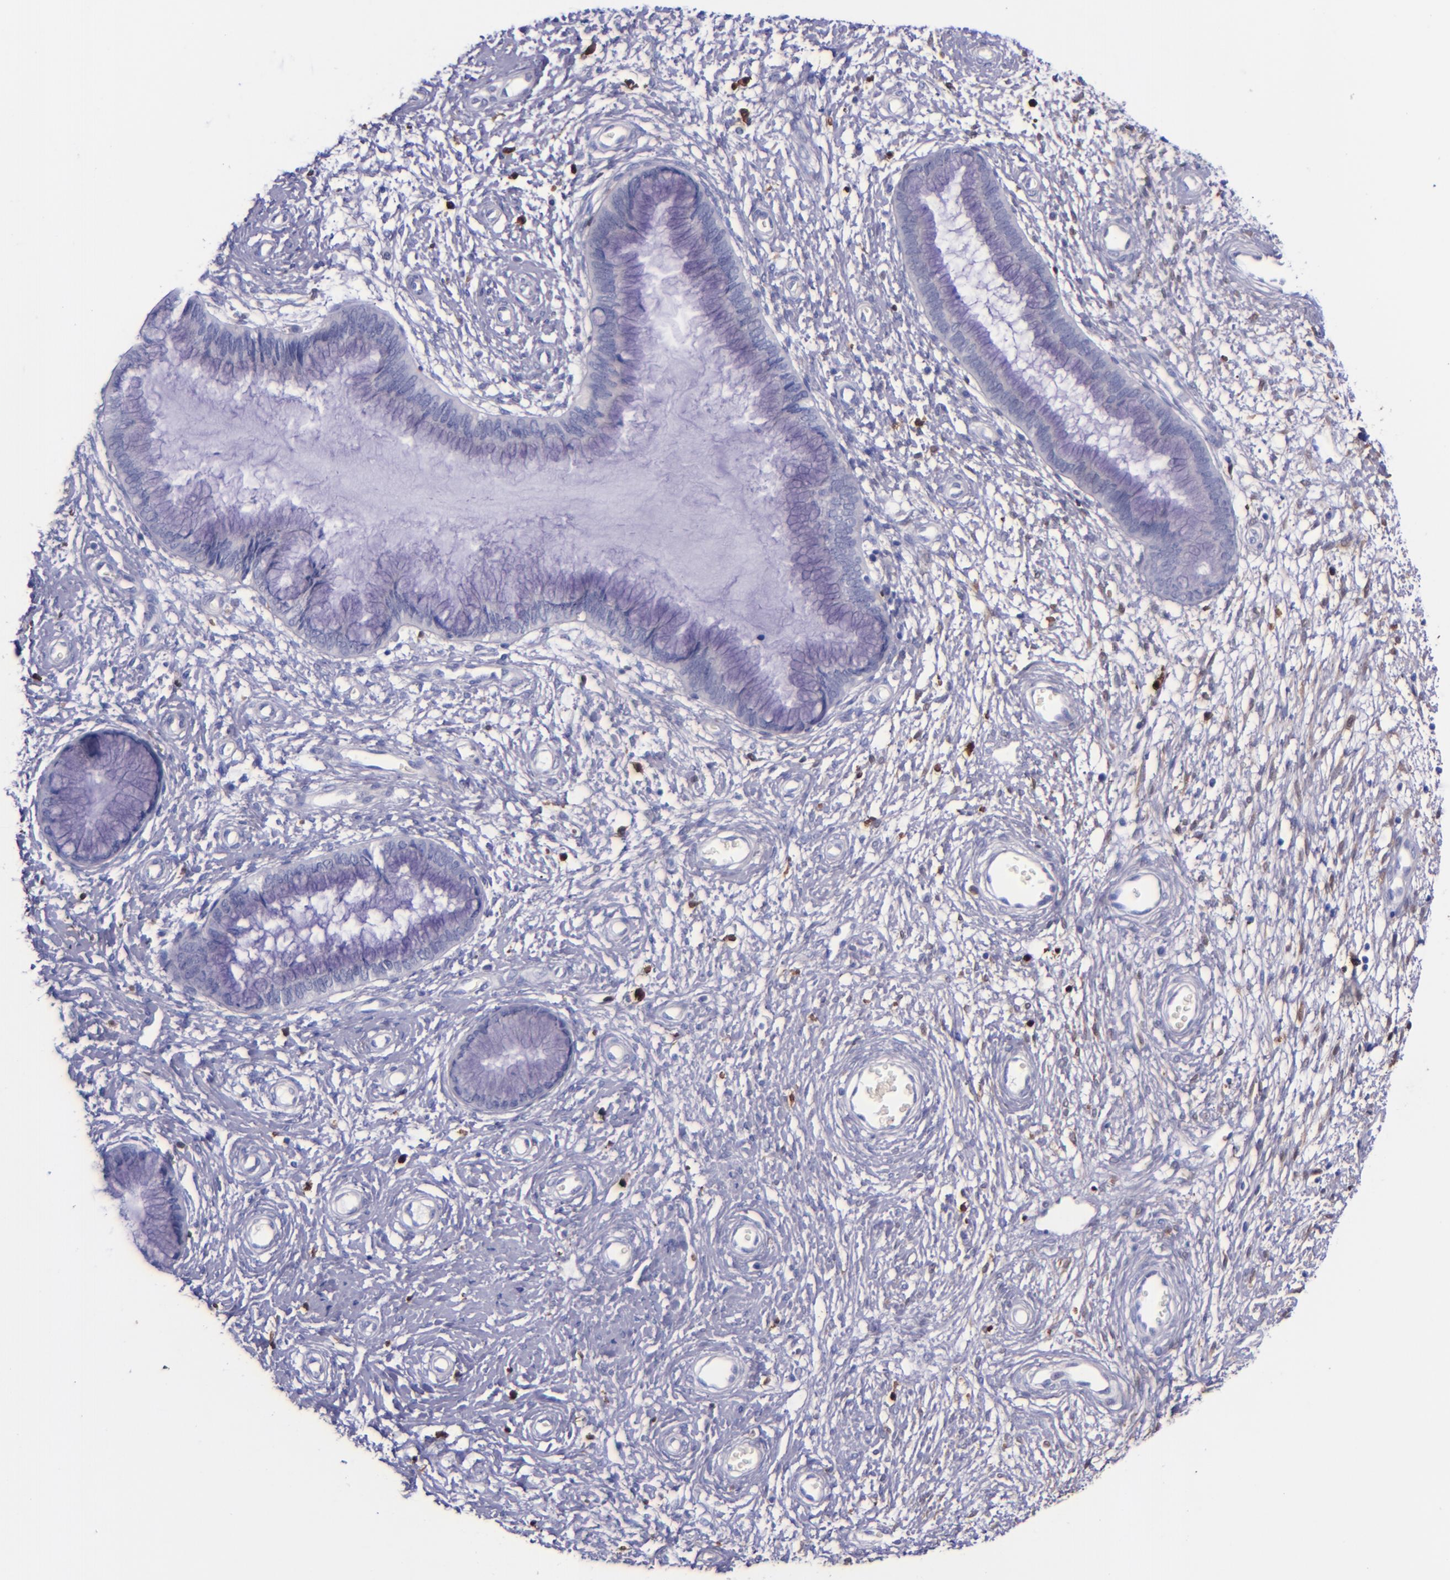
{"staining": {"intensity": "negative", "quantity": "none", "location": "none"}, "tissue": "cervix", "cell_type": "Glandular cells", "image_type": "normal", "snomed": [{"axis": "morphology", "description": "Normal tissue, NOS"}, {"axis": "topography", "description": "Cervix"}], "caption": "Immunohistochemistry micrograph of normal human cervix stained for a protein (brown), which exhibits no positivity in glandular cells. The staining was performed using DAB (3,3'-diaminobenzidine) to visualize the protein expression in brown, while the nuclei were stained in blue with hematoxylin (Magnification: 20x).", "gene": "F13A1", "patient": {"sex": "female", "age": 55}}